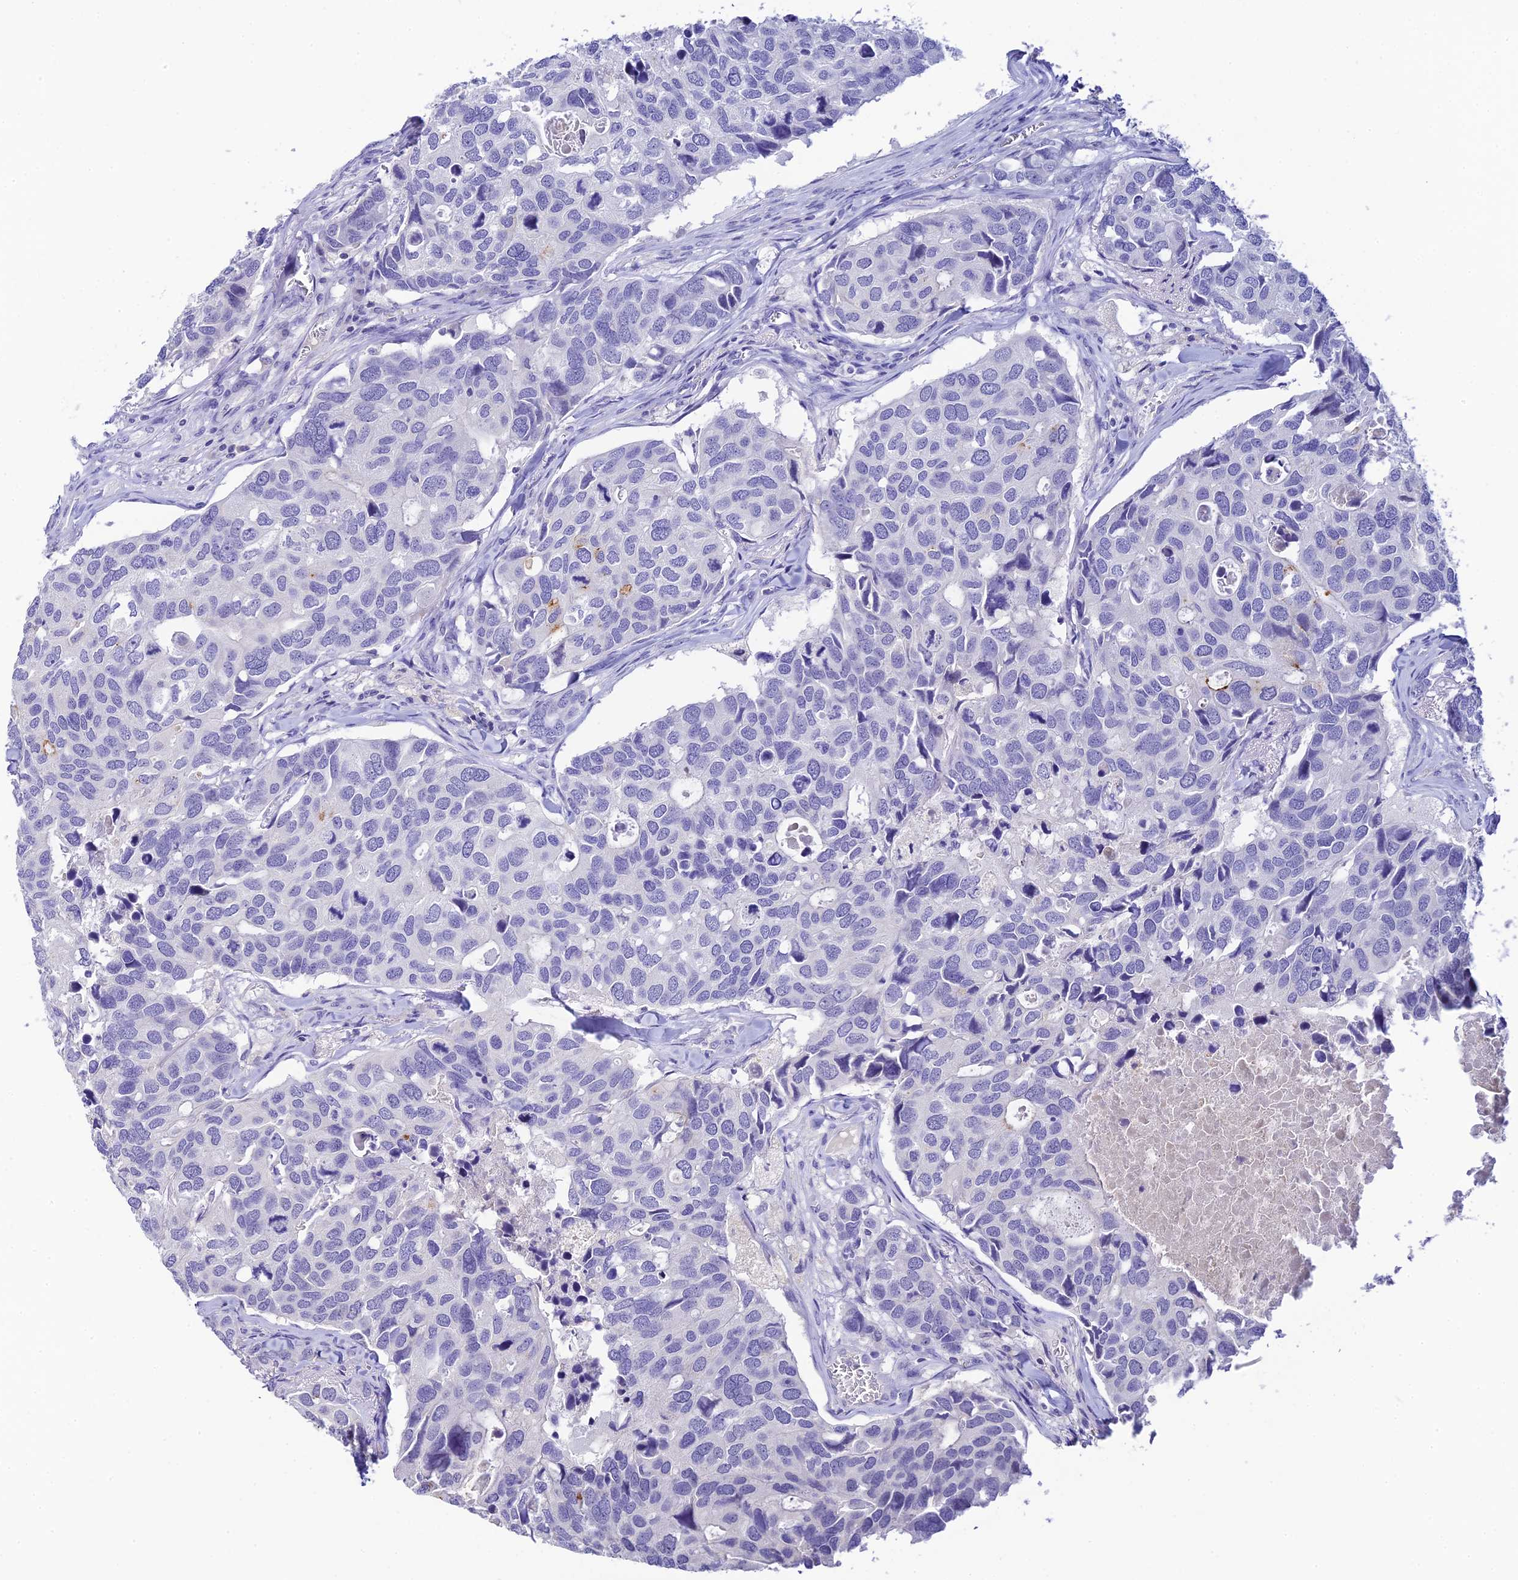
{"staining": {"intensity": "negative", "quantity": "none", "location": "none"}, "tissue": "breast cancer", "cell_type": "Tumor cells", "image_type": "cancer", "snomed": [{"axis": "morphology", "description": "Duct carcinoma"}, {"axis": "topography", "description": "Breast"}], "caption": "Tumor cells show no significant protein staining in breast intraductal carcinoma. (DAB (3,3'-diaminobenzidine) immunohistochemistry (IHC), high magnification).", "gene": "C12orf29", "patient": {"sex": "female", "age": 83}}